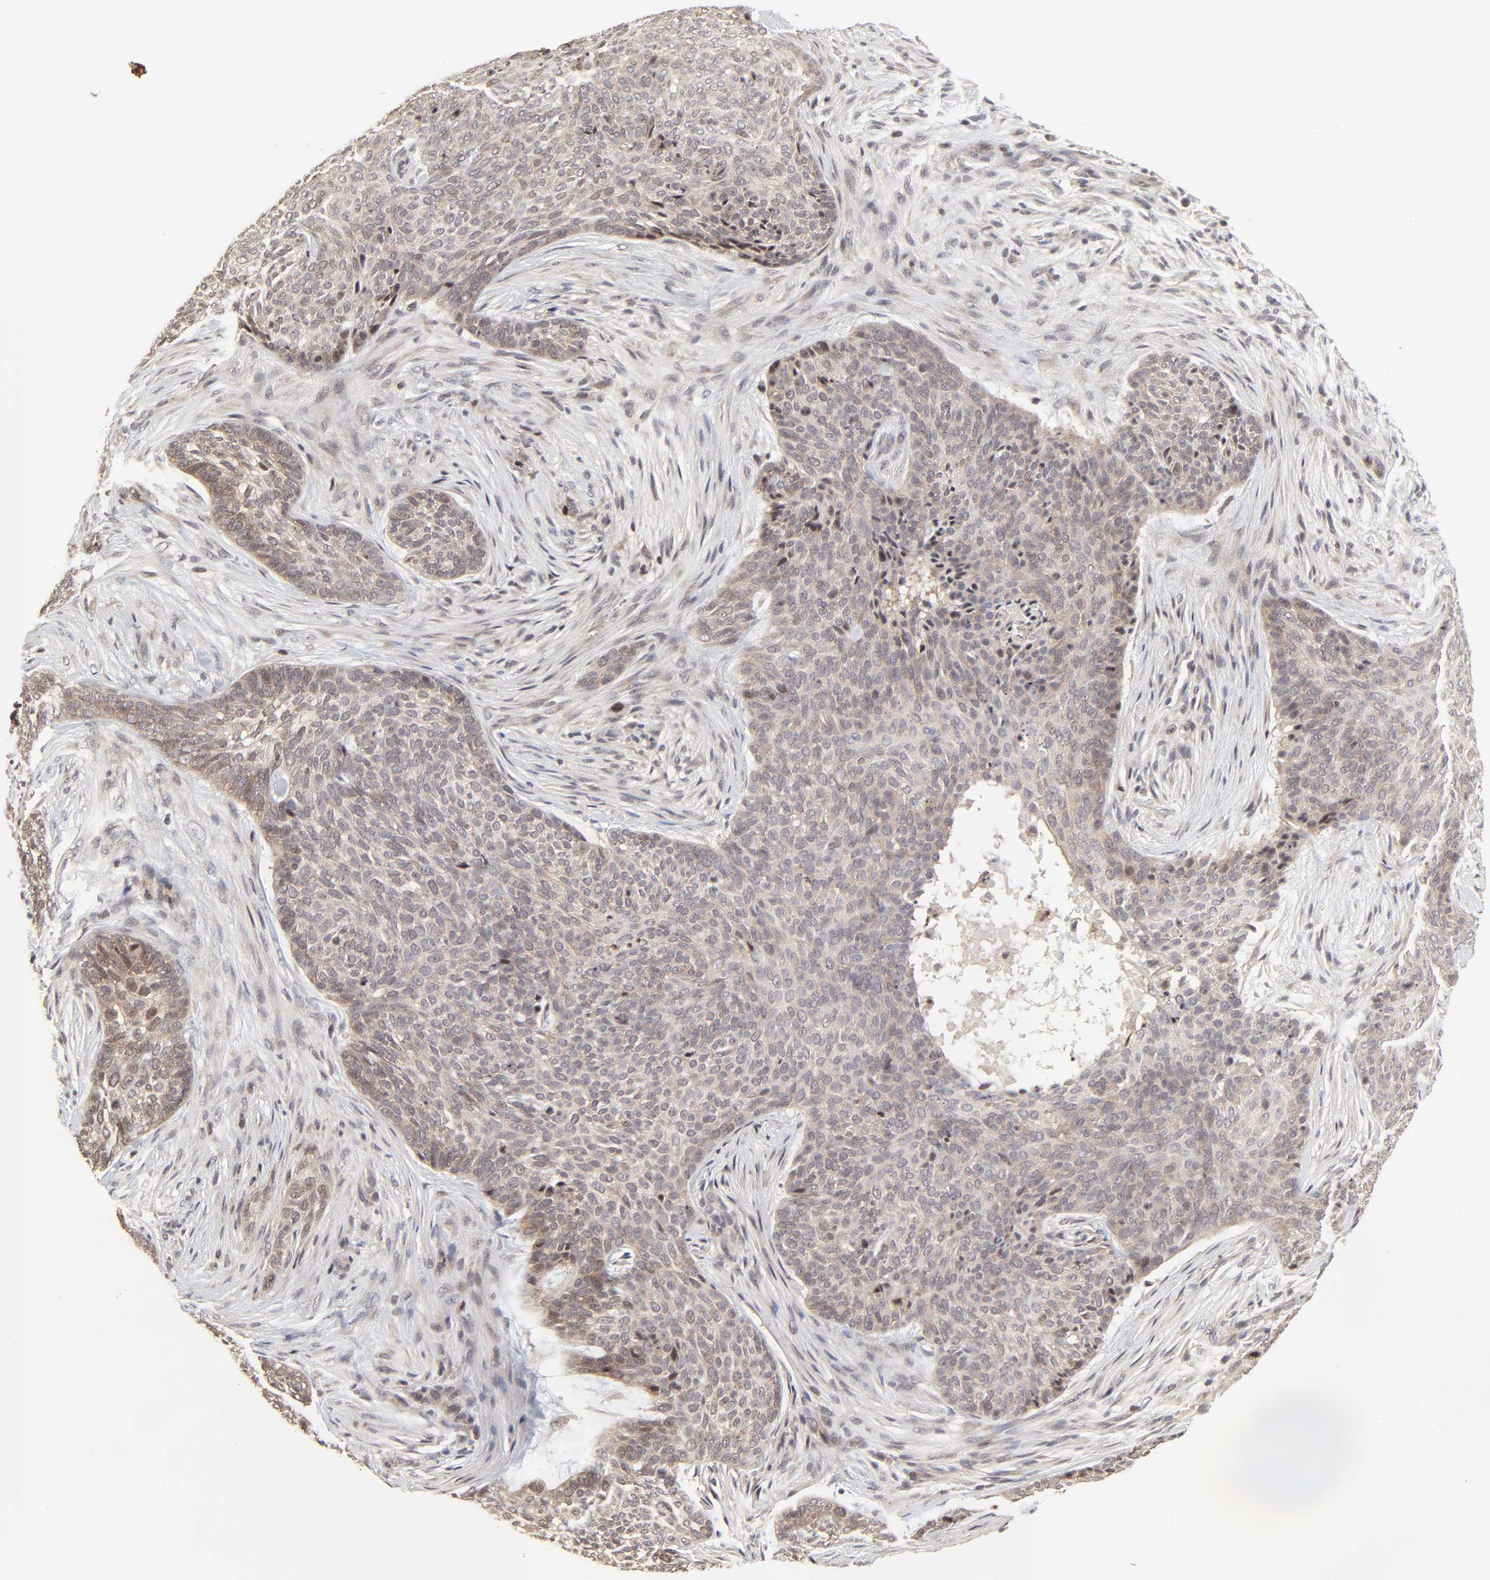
{"staining": {"intensity": "weak", "quantity": ">75%", "location": "cytoplasmic/membranous"}, "tissue": "skin cancer", "cell_type": "Tumor cells", "image_type": "cancer", "snomed": [{"axis": "morphology", "description": "Basal cell carcinoma"}, {"axis": "topography", "description": "Skin"}], "caption": "IHC histopathology image of neoplastic tissue: human skin cancer stained using immunohistochemistry exhibits low levels of weak protein expression localized specifically in the cytoplasmic/membranous of tumor cells, appearing as a cytoplasmic/membranous brown color.", "gene": "FRMD8", "patient": {"sex": "male", "age": 91}}